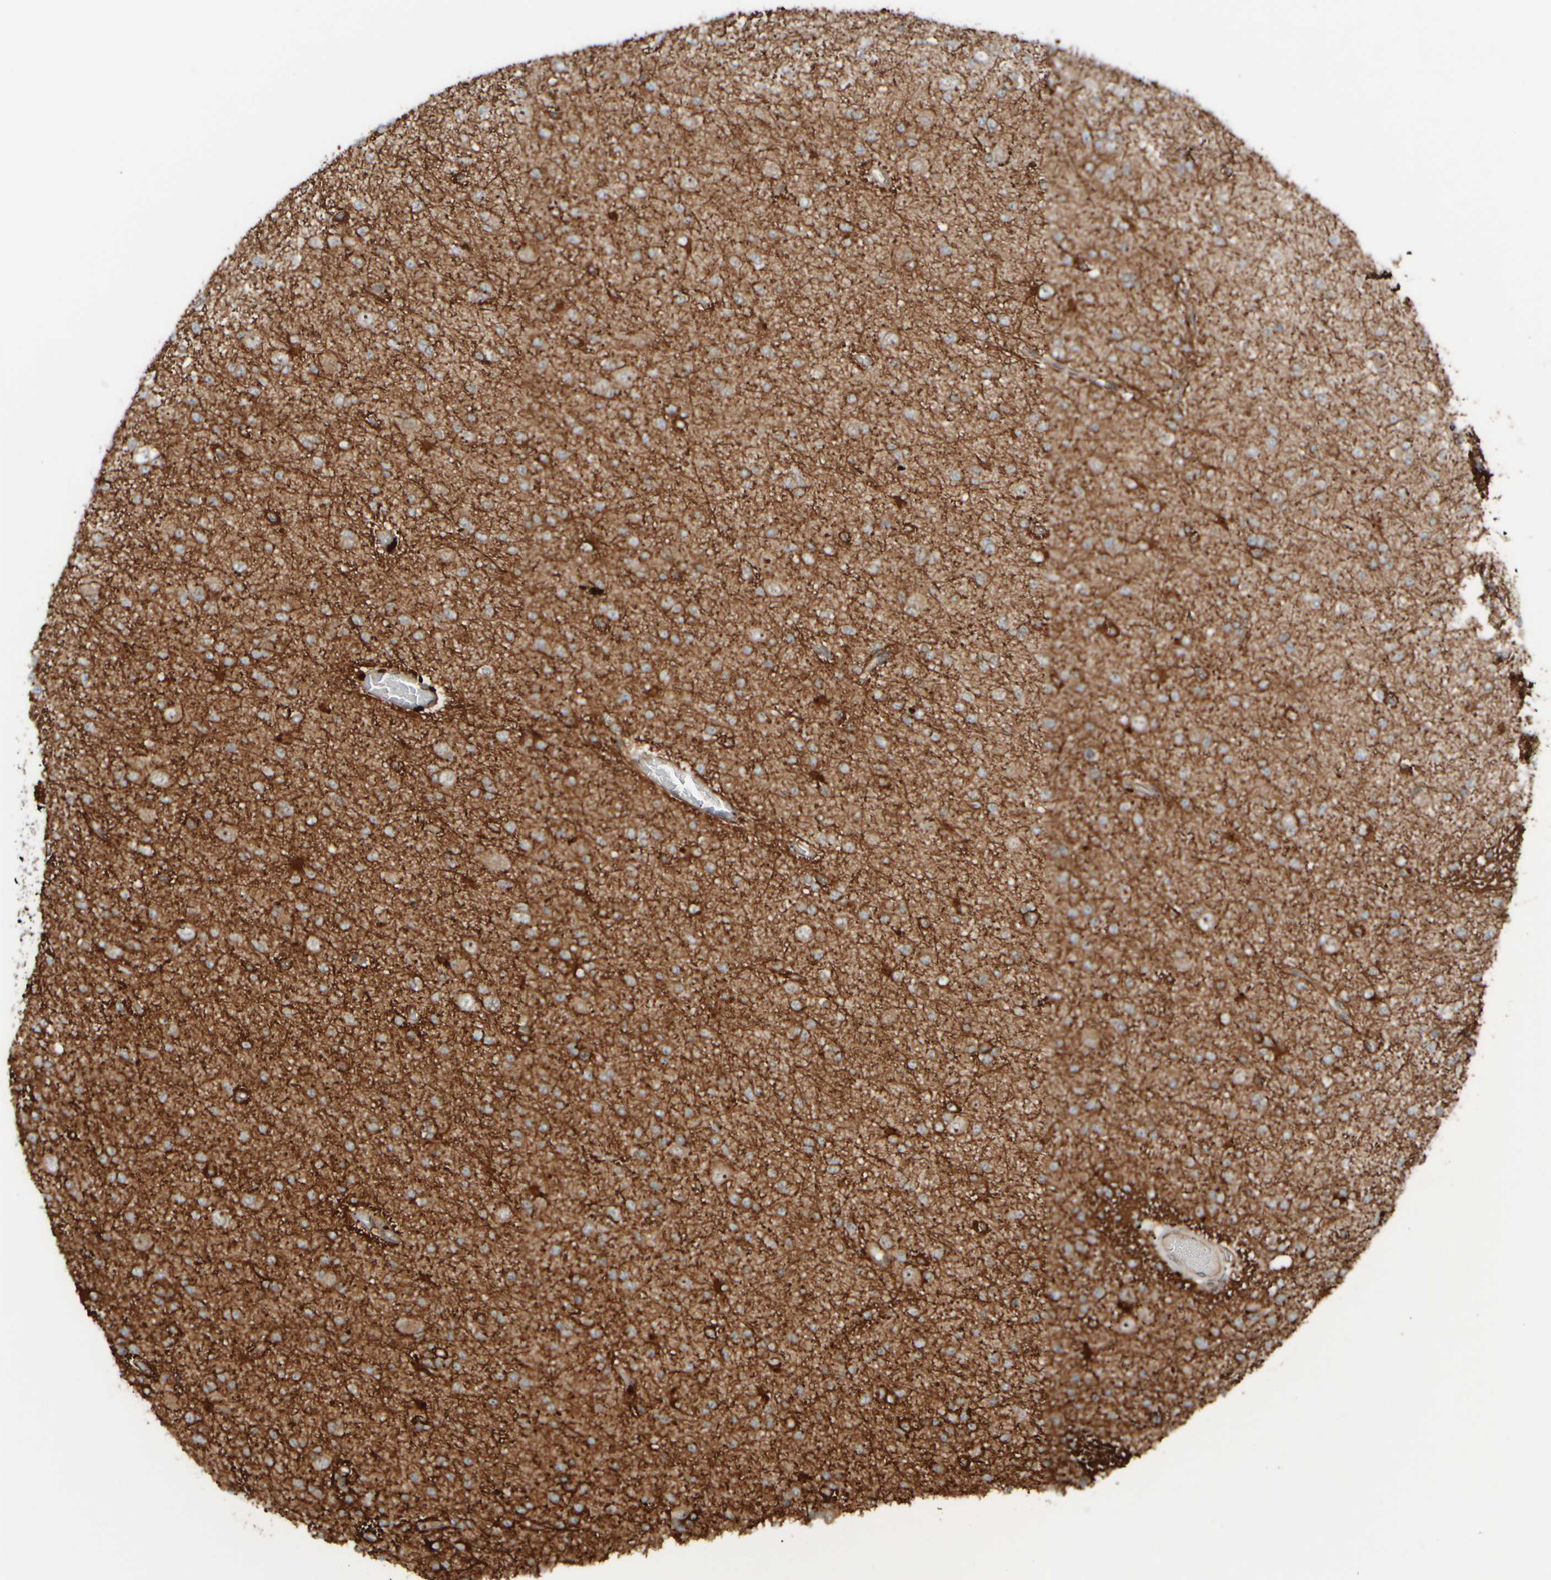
{"staining": {"intensity": "moderate", "quantity": ">75%", "location": "cytoplasmic/membranous"}, "tissue": "glioma", "cell_type": "Tumor cells", "image_type": "cancer", "snomed": [{"axis": "morphology", "description": "Glioma, malignant, Low grade"}, {"axis": "topography", "description": "Brain"}], "caption": "Immunohistochemistry (IHC) of glioma reveals medium levels of moderate cytoplasmic/membranous positivity in about >75% of tumor cells.", "gene": "GIGYF1", "patient": {"sex": "female", "age": 22}}